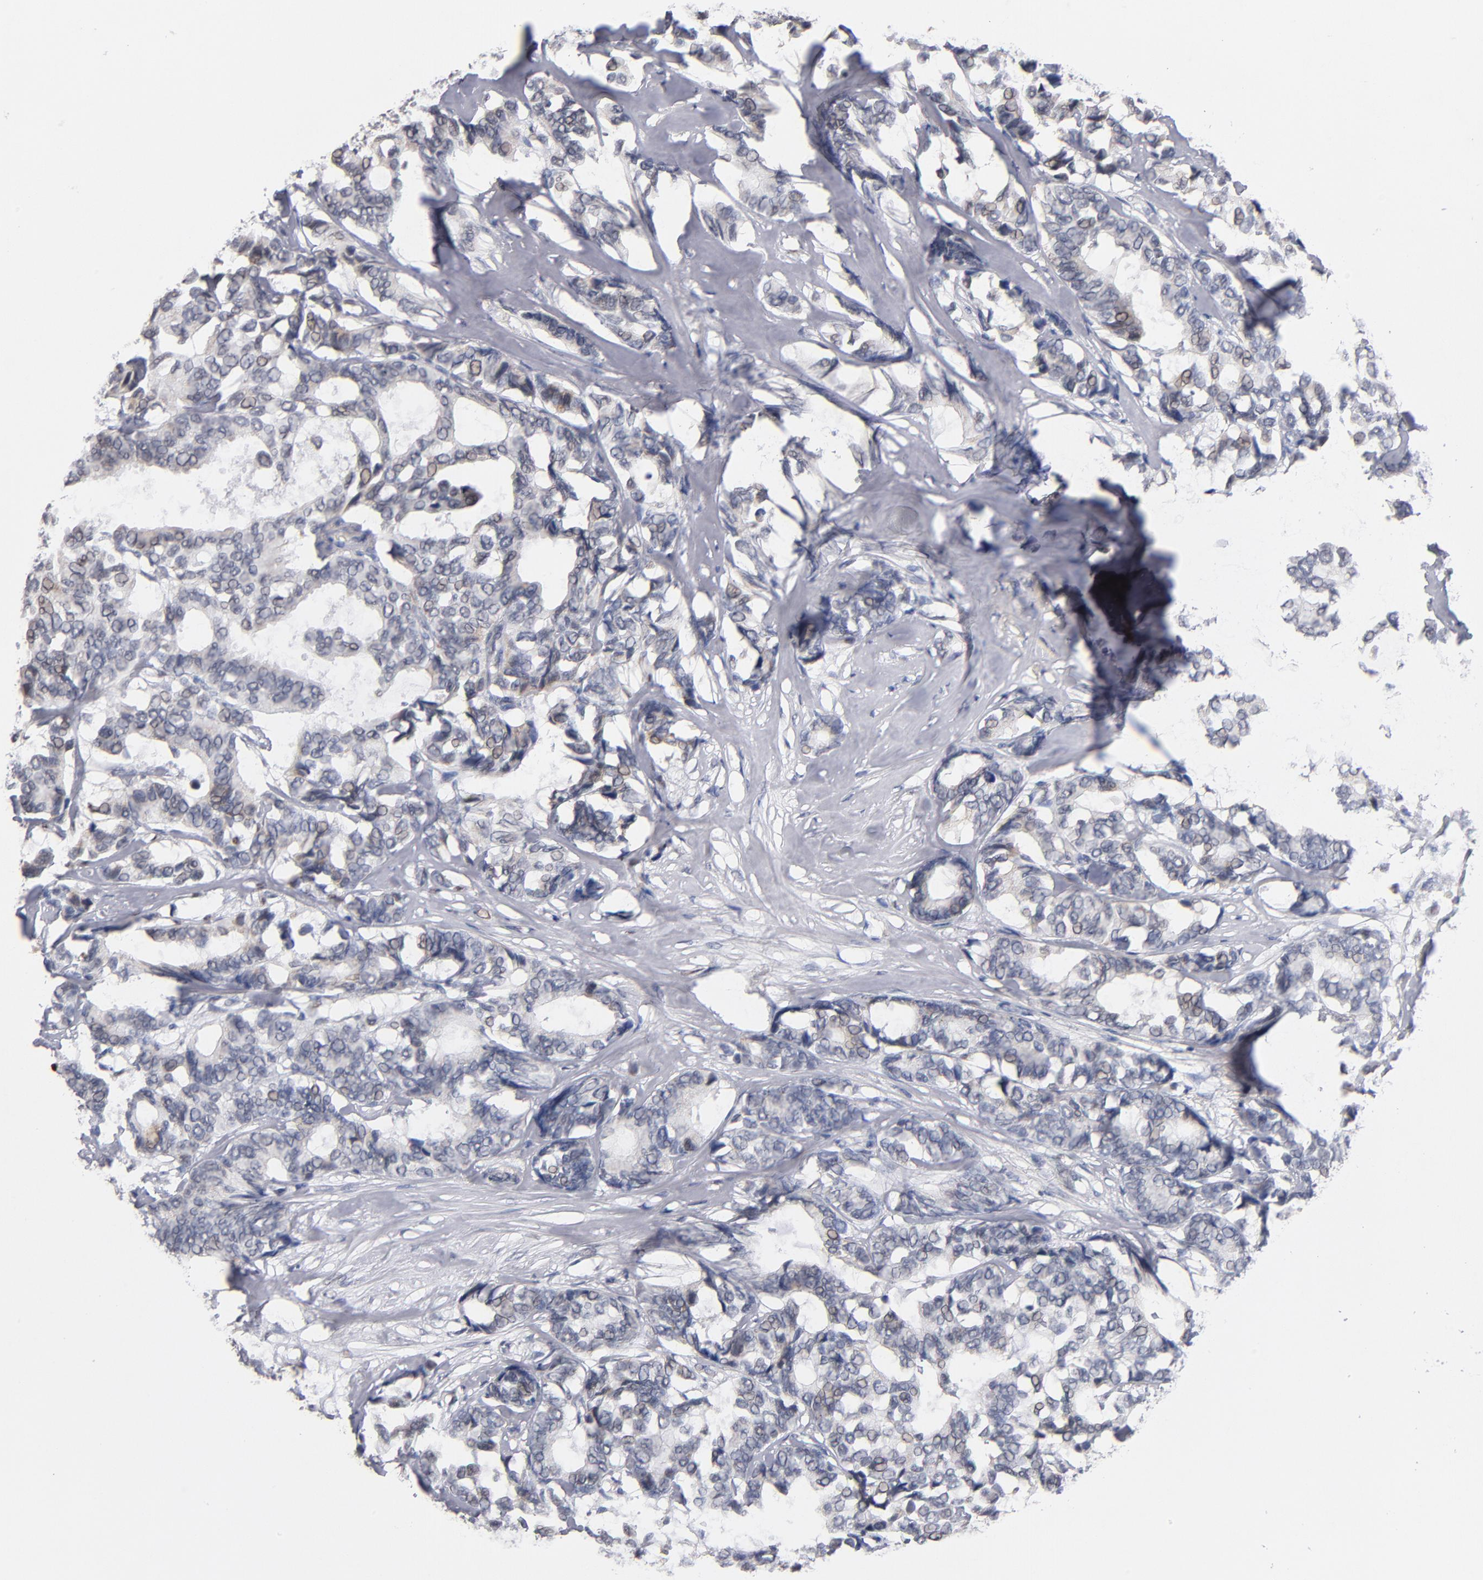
{"staining": {"intensity": "negative", "quantity": "none", "location": "none"}, "tissue": "breast cancer", "cell_type": "Tumor cells", "image_type": "cancer", "snomed": [{"axis": "morphology", "description": "Duct carcinoma"}, {"axis": "topography", "description": "Breast"}], "caption": "Immunohistochemistry photomicrograph of human breast cancer (infiltrating ductal carcinoma) stained for a protein (brown), which displays no staining in tumor cells. Brightfield microscopy of immunohistochemistry (IHC) stained with DAB (3,3'-diaminobenzidine) (brown) and hematoxylin (blue), captured at high magnification.", "gene": "MN1", "patient": {"sex": "female", "age": 87}}